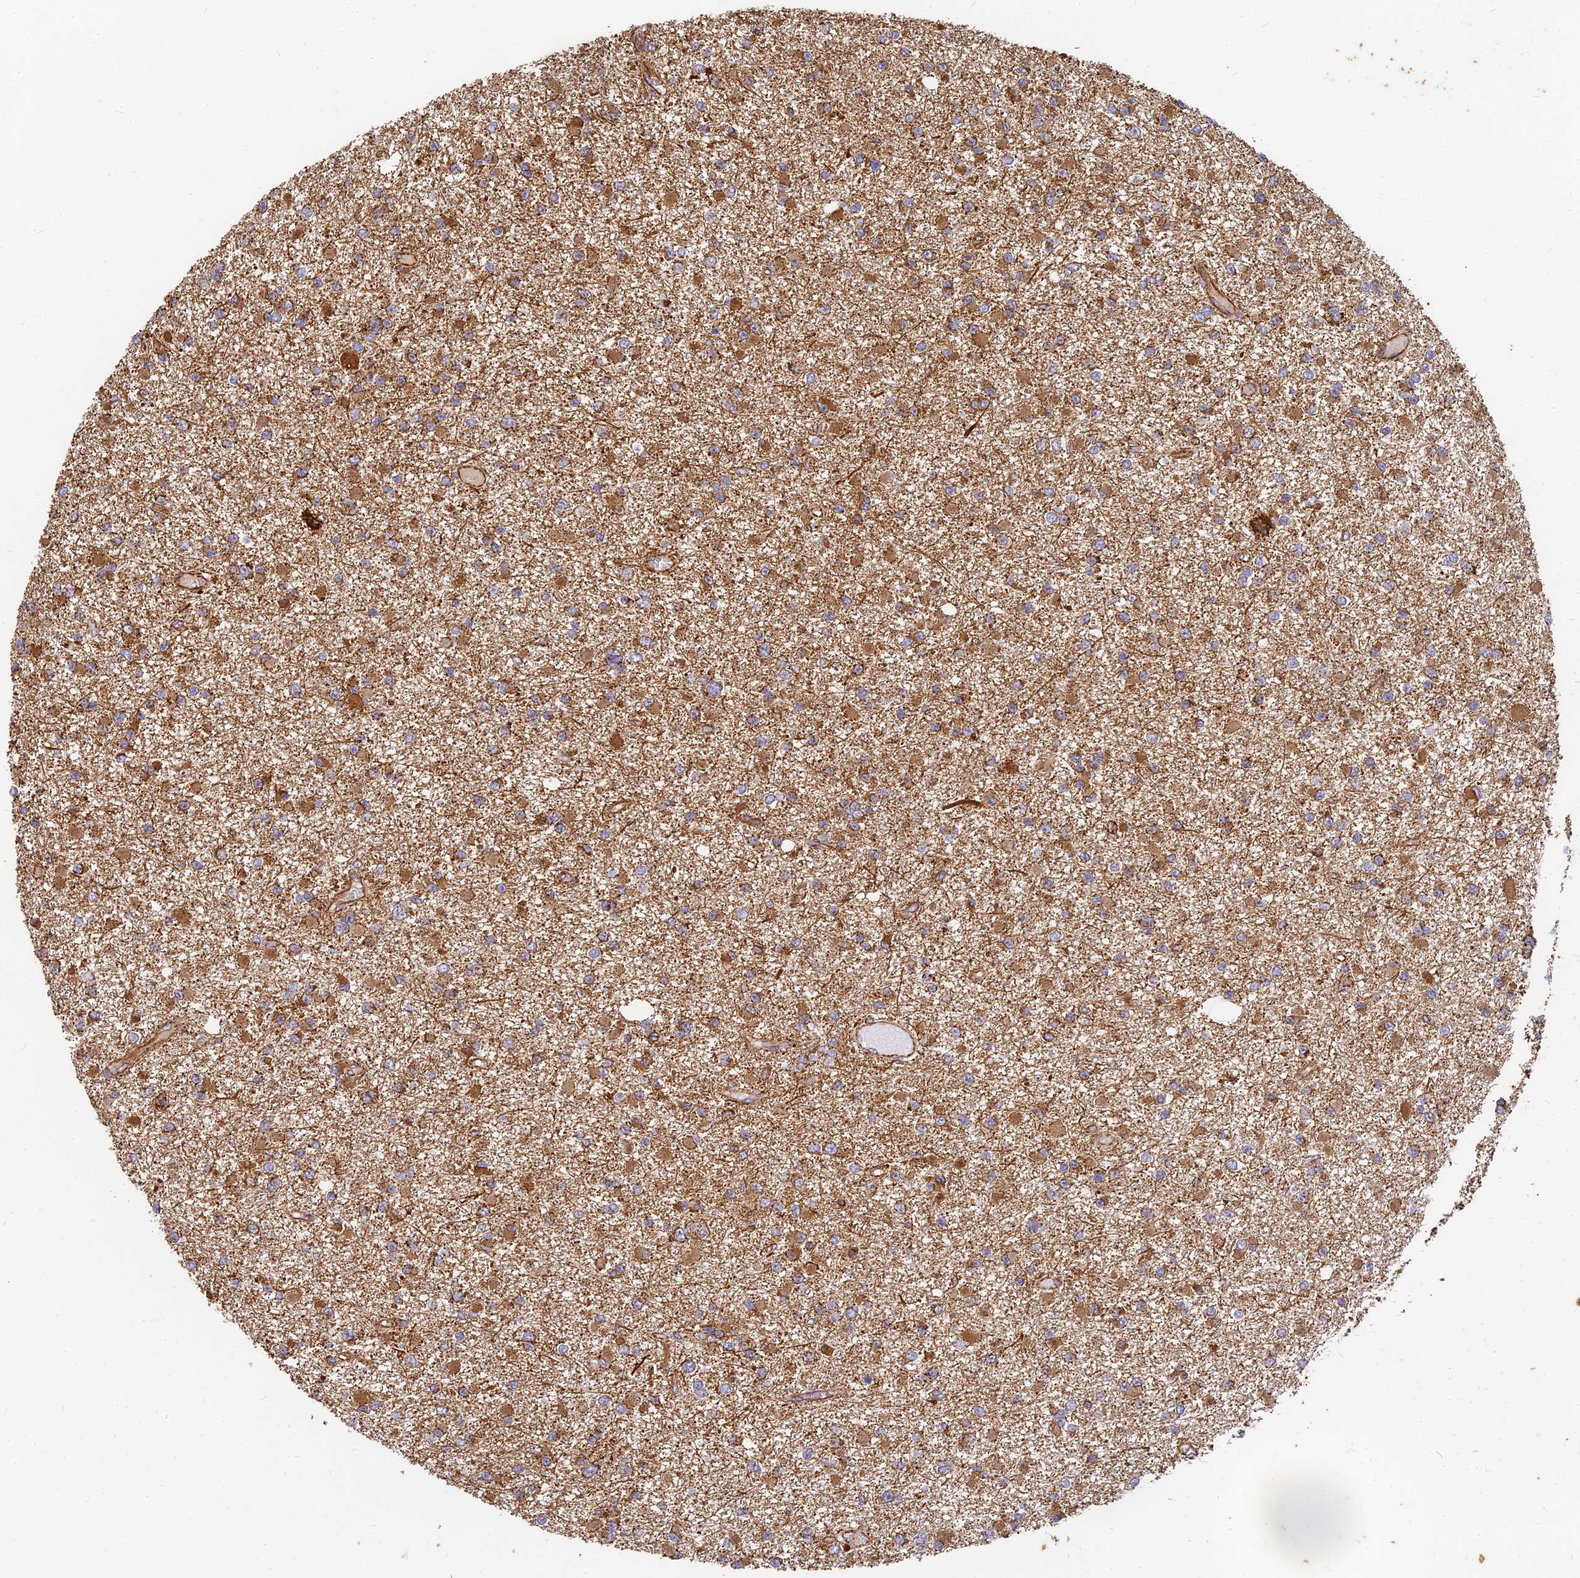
{"staining": {"intensity": "moderate", "quantity": ">75%", "location": "cytoplasmic/membranous"}, "tissue": "glioma", "cell_type": "Tumor cells", "image_type": "cancer", "snomed": [{"axis": "morphology", "description": "Glioma, malignant, Low grade"}, {"axis": "topography", "description": "Brain"}], "caption": "IHC histopathology image of neoplastic tissue: human low-grade glioma (malignant) stained using IHC demonstrates medium levels of moderate protein expression localized specifically in the cytoplasmic/membranous of tumor cells, appearing as a cytoplasmic/membranous brown color.", "gene": "DSTYK", "patient": {"sex": "female", "age": 22}}